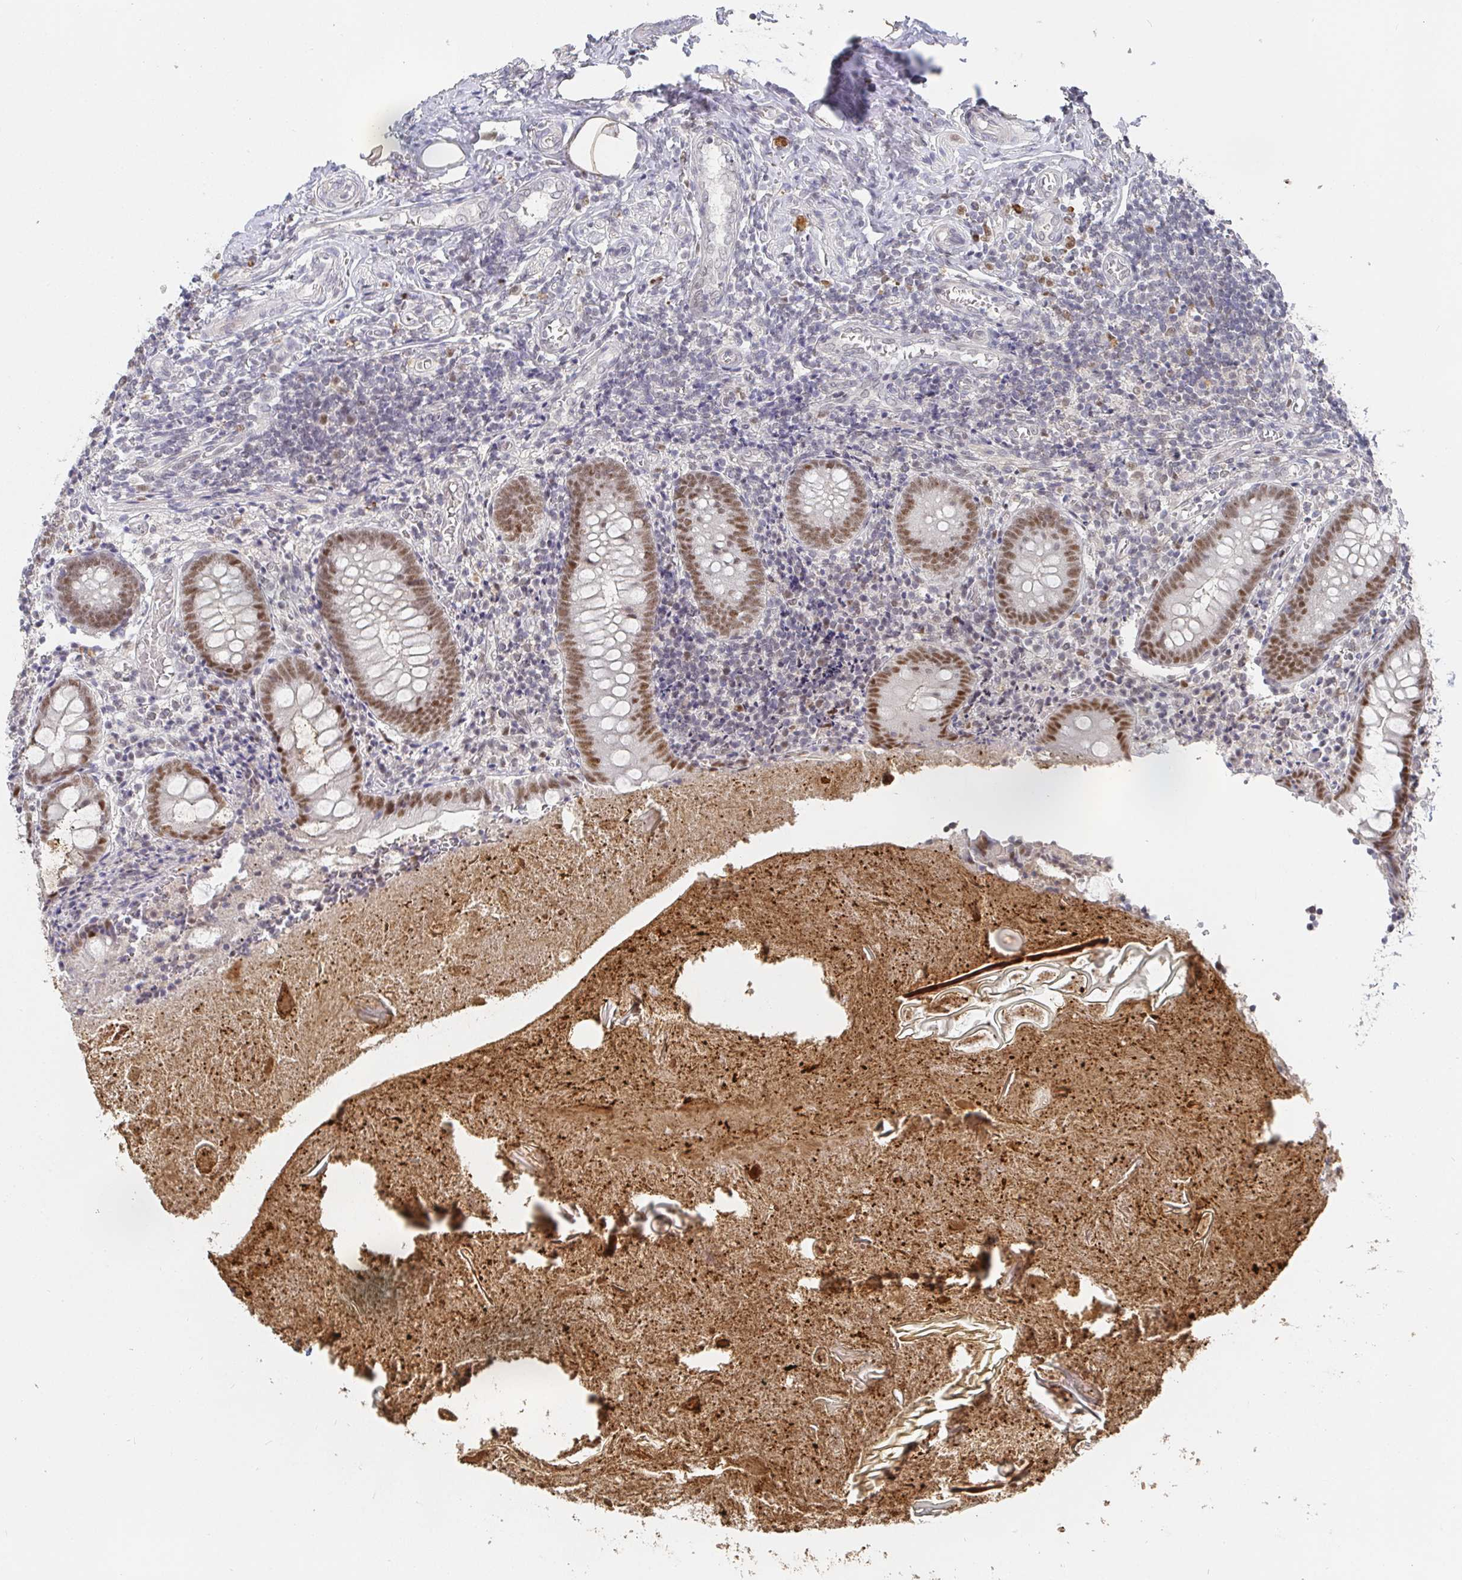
{"staining": {"intensity": "moderate", "quantity": ">75%", "location": "nuclear"}, "tissue": "appendix", "cell_type": "Glandular cells", "image_type": "normal", "snomed": [{"axis": "morphology", "description": "Normal tissue, NOS"}, {"axis": "topography", "description": "Appendix"}], "caption": "The histopathology image displays staining of normal appendix, revealing moderate nuclear protein positivity (brown color) within glandular cells.", "gene": "RCOR1", "patient": {"sex": "female", "age": 17}}